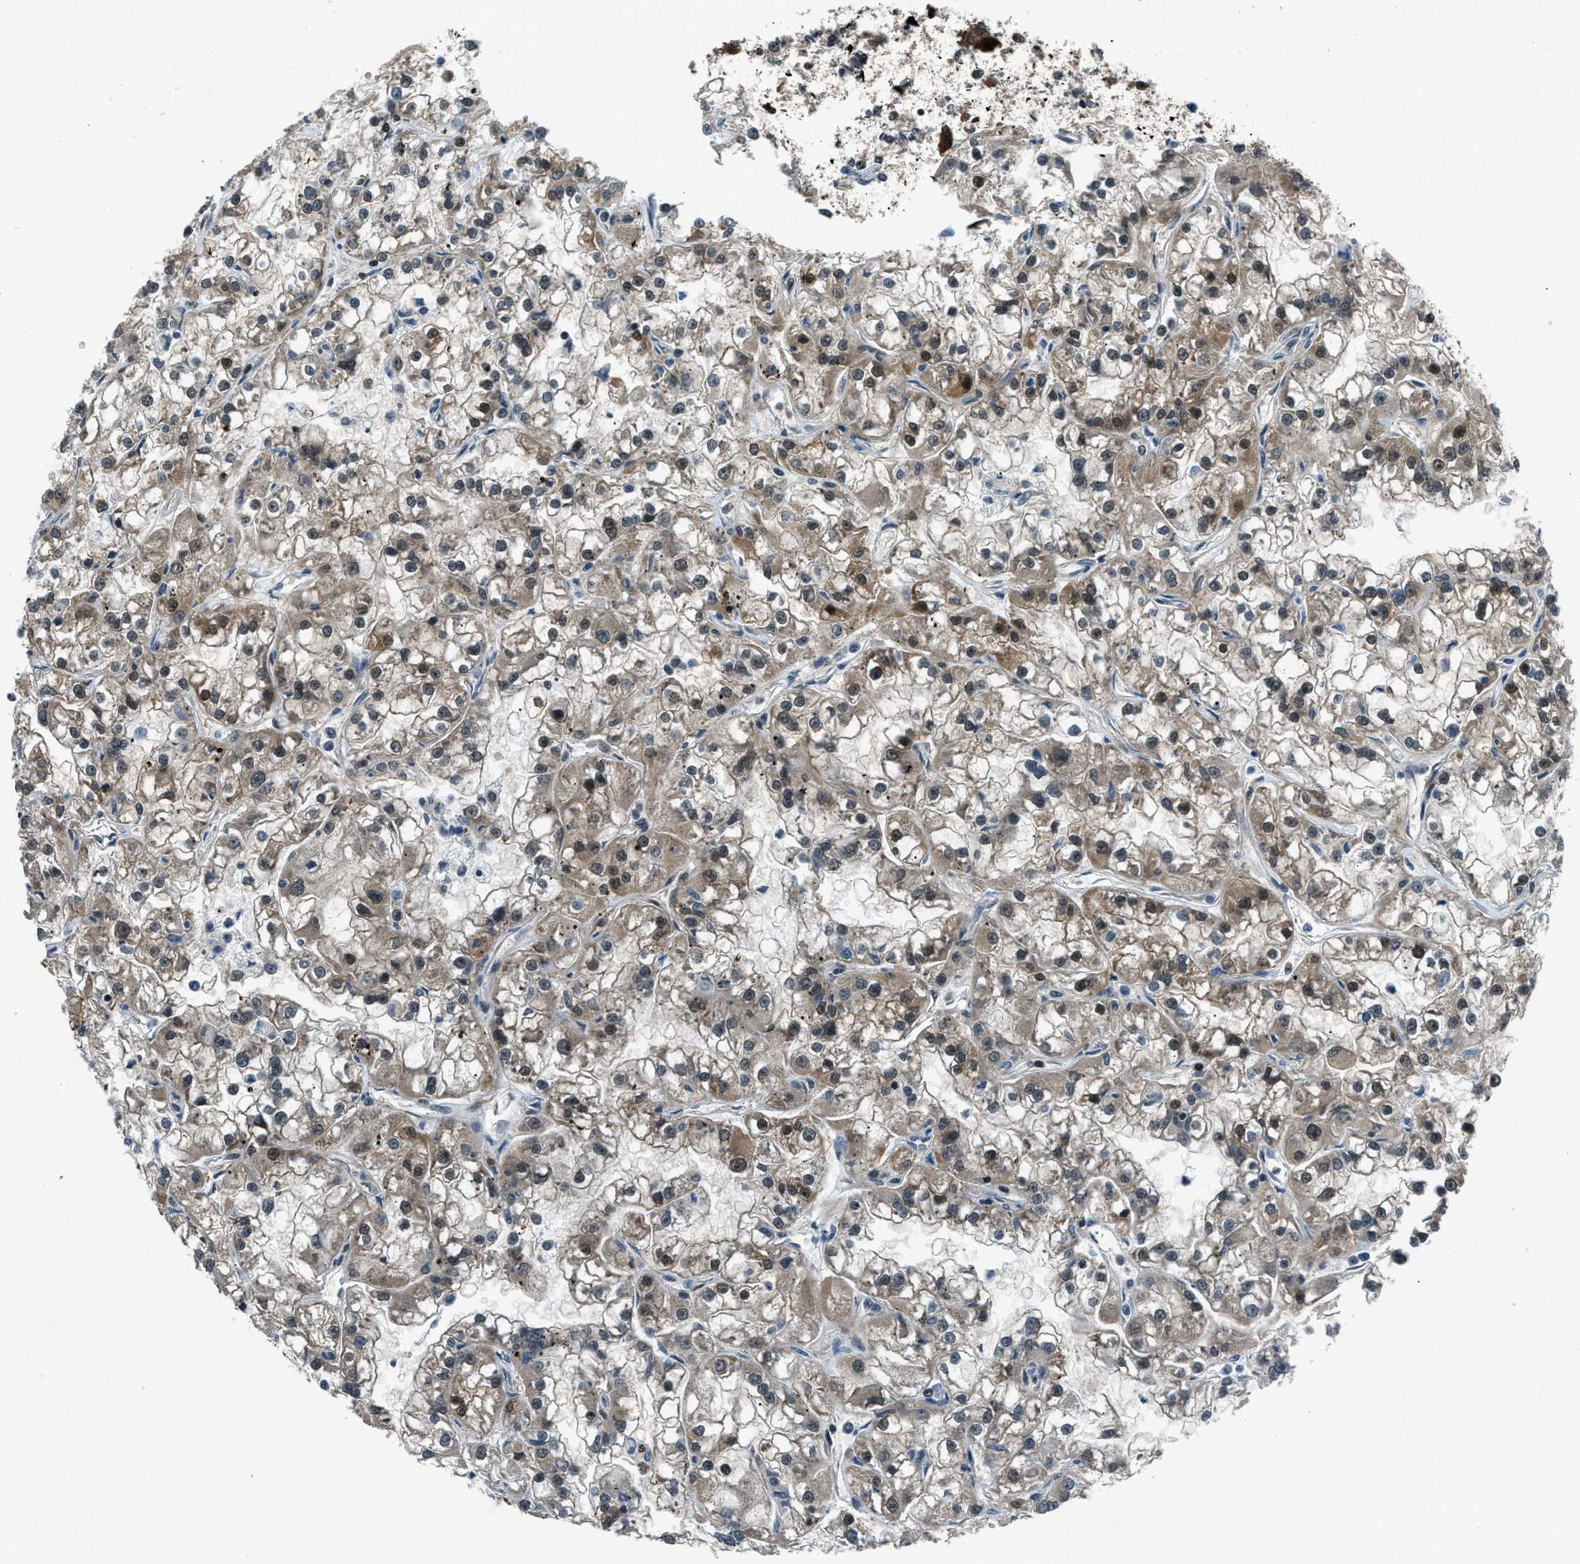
{"staining": {"intensity": "moderate", "quantity": "25%-75%", "location": "cytoplasmic/membranous,nuclear"}, "tissue": "renal cancer", "cell_type": "Tumor cells", "image_type": "cancer", "snomed": [{"axis": "morphology", "description": "Adenocarcinoma, NOS"}, {"axis": "topography", "description": "Kidney"}], "caption": "Immunohistochemistry (IHC) photomicrograph of adenocarcinoma (renal) stained for a protein (brown), which demonstrates medium levels of moderate cytoplasmic/membranous and nuclear positivity in approximately 25%-75% of tumor cells.", "gene": "NUDCD3", "patient": {"sex": "female", "age": 52}}